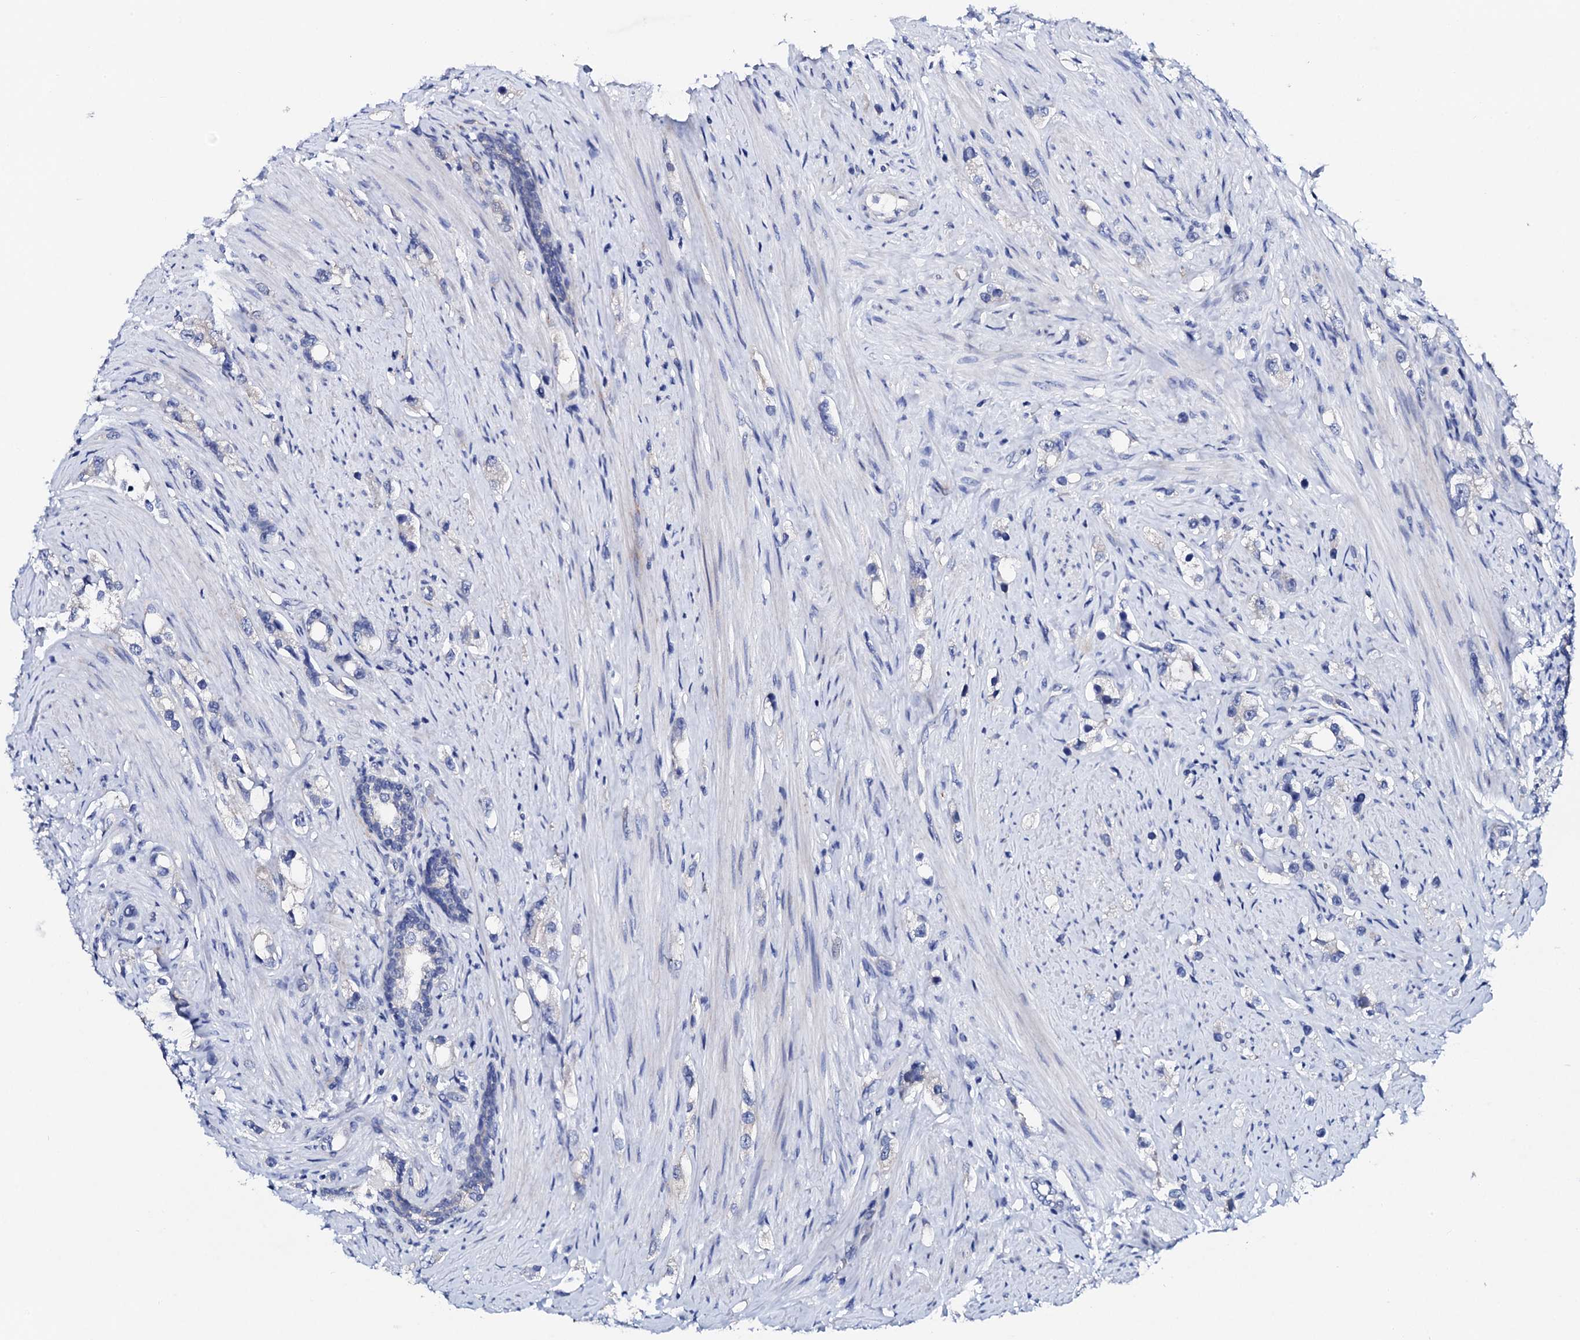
{"staining": {"intensity": "negative", "quantity": "none", "location": "none"}, "tissue": "prostate cancer", "cell_type": "Tumor cells", "image_type": "cancer", "snomed": [{"axis": "morphology", "description": "Adenocarcinoma, High grade"}, {"axis": "topography", "description": "Prostate"}], "caption": "Micrograph shows no protein staining in tumor cells of prostate cancer (high-grade adenocarcinoma) tissue.", "gene": "TRDN", "patient": {"sex": "male", "age": 63}}